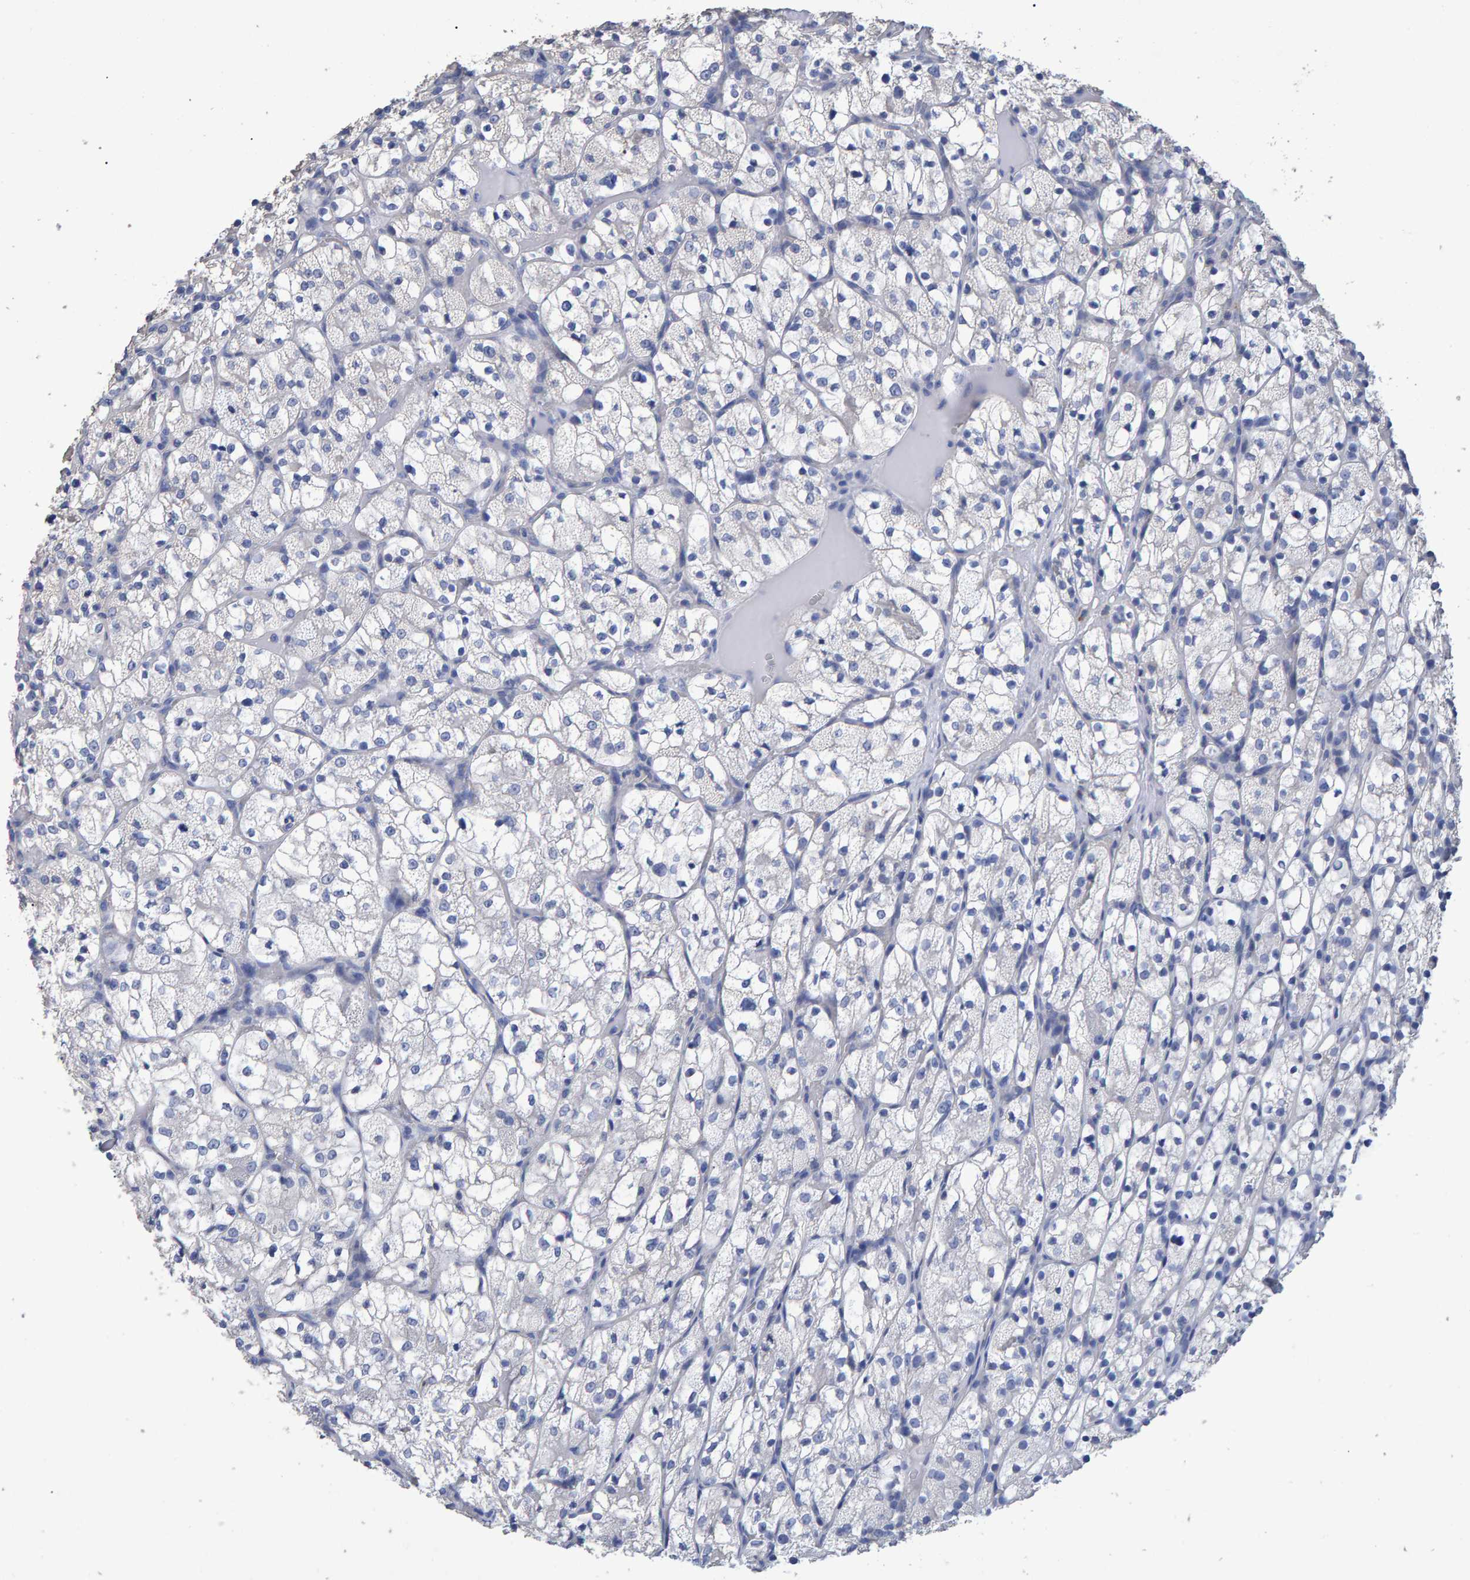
{"staining": {"intensity": "negative", "quantity": "none", "location": "none"}, "tissue": "renal cancer", "cell_type": "Tumor cells", "image_type": "cancer", "snomed": [{"axis": "morphology", "description": "Adenocarcinoma, NOS"}, {"axis": "topography", "description": "Kidney"}], "caption": "High magnification brightfield microscopy of renal adenocarcinoma stained with DAB (brown) and counterstained with hematoxylin (blue): tumor cells show no significant expression. The staining is performed using DAB brown chromogen with nuclei counter-stained in using hematoxylin.", "gene": "HEMGN", "patient": {"sex": "female", "age": 69}}